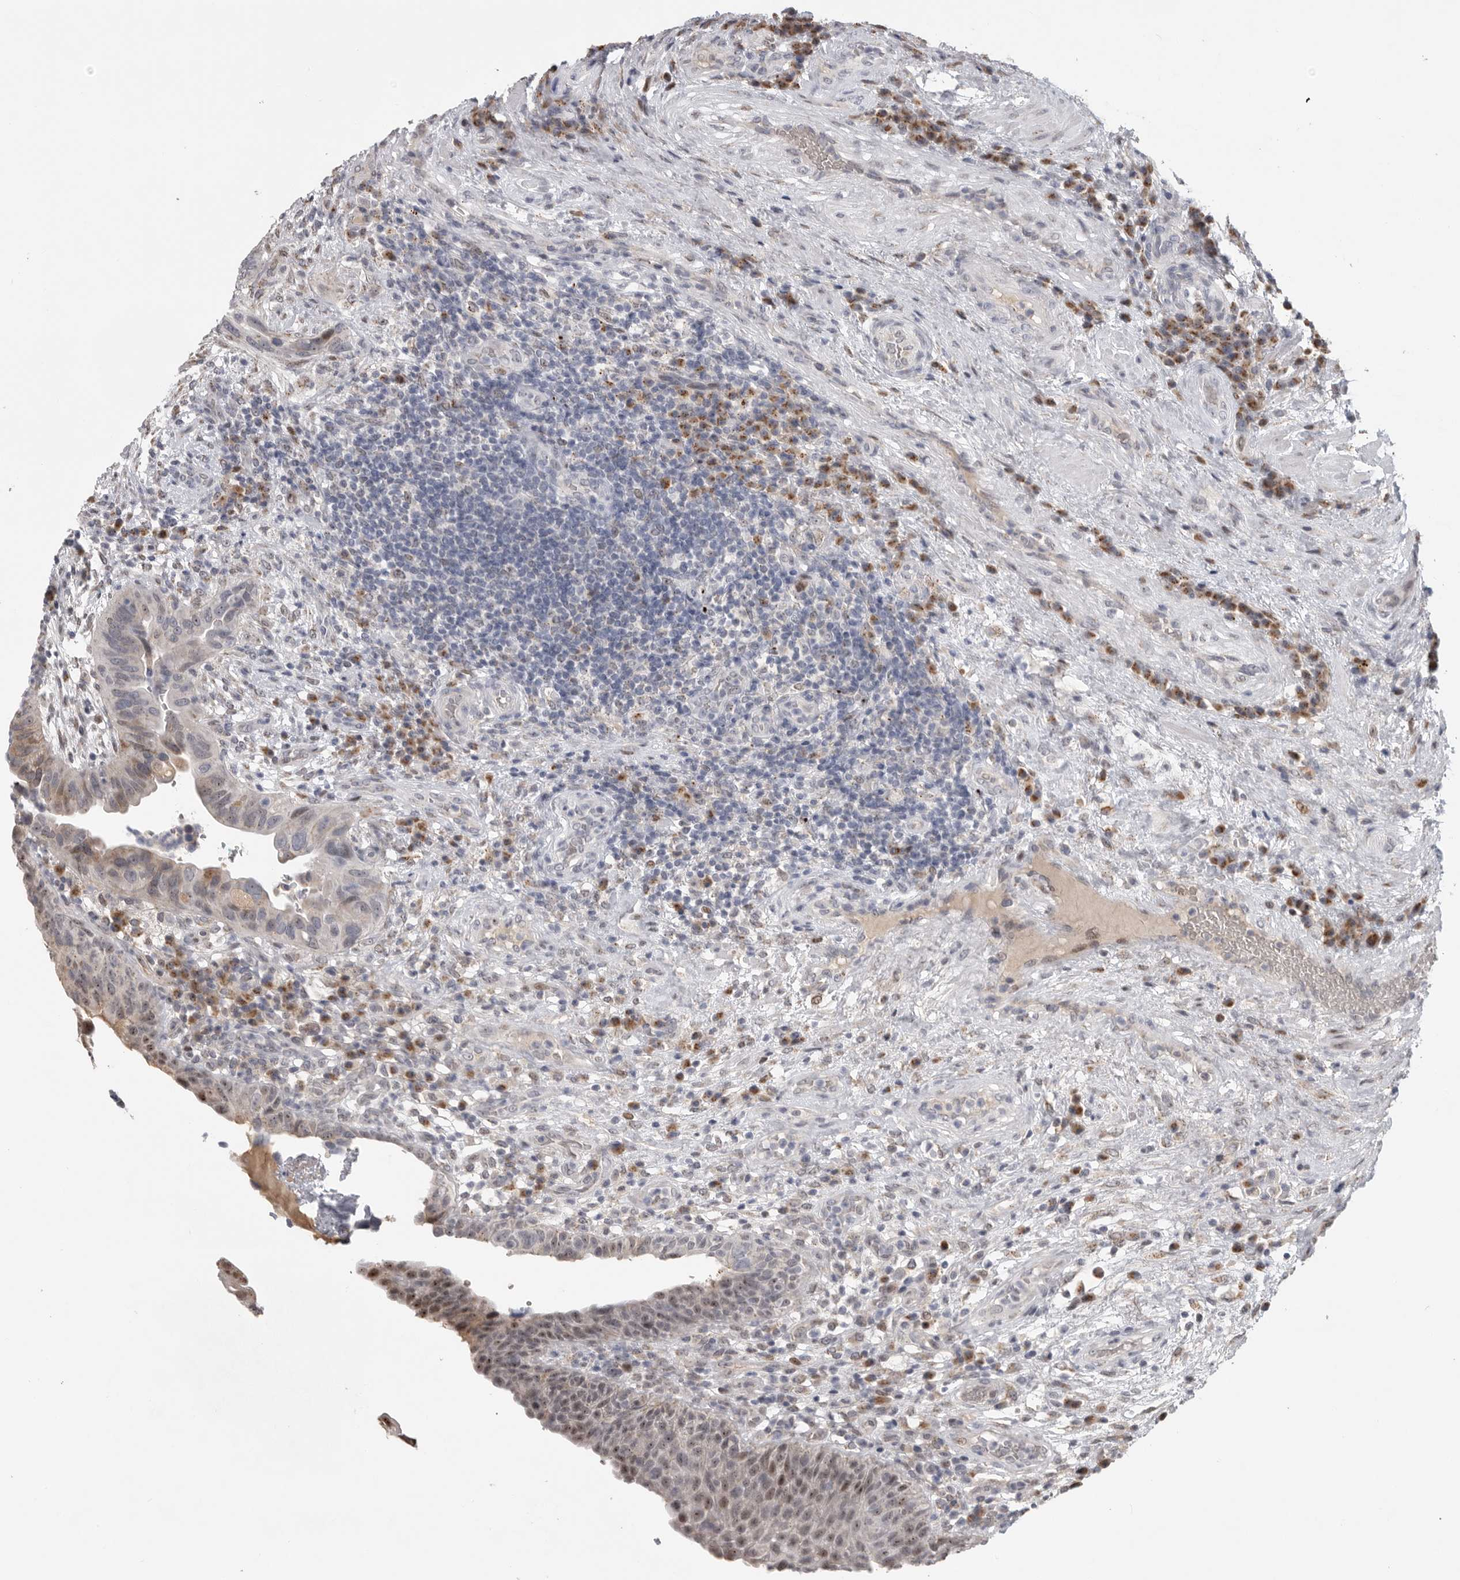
{"staining": {"intensity": "weak", "quantity": "<25%", "location": "cytoplasmic/membranous,nuclear"}, "tissue": "urothelial cancer", "cell_type": "Tumor cells", "image_type": "cancer", "snomed": [{"axis": "morphology", "description": "Urothelial carcinoma, High grade"}, {"axis": "topography", "description": "Urinary bladder"}], "caption": "High power microscopy micrograph of an immunohistochemistry (IHC) image of urothelial cancer, revealing no significant positivity in tumor cells.", "gene": "PCMTD1", "patient": {"sex": "female", "age": 82}}